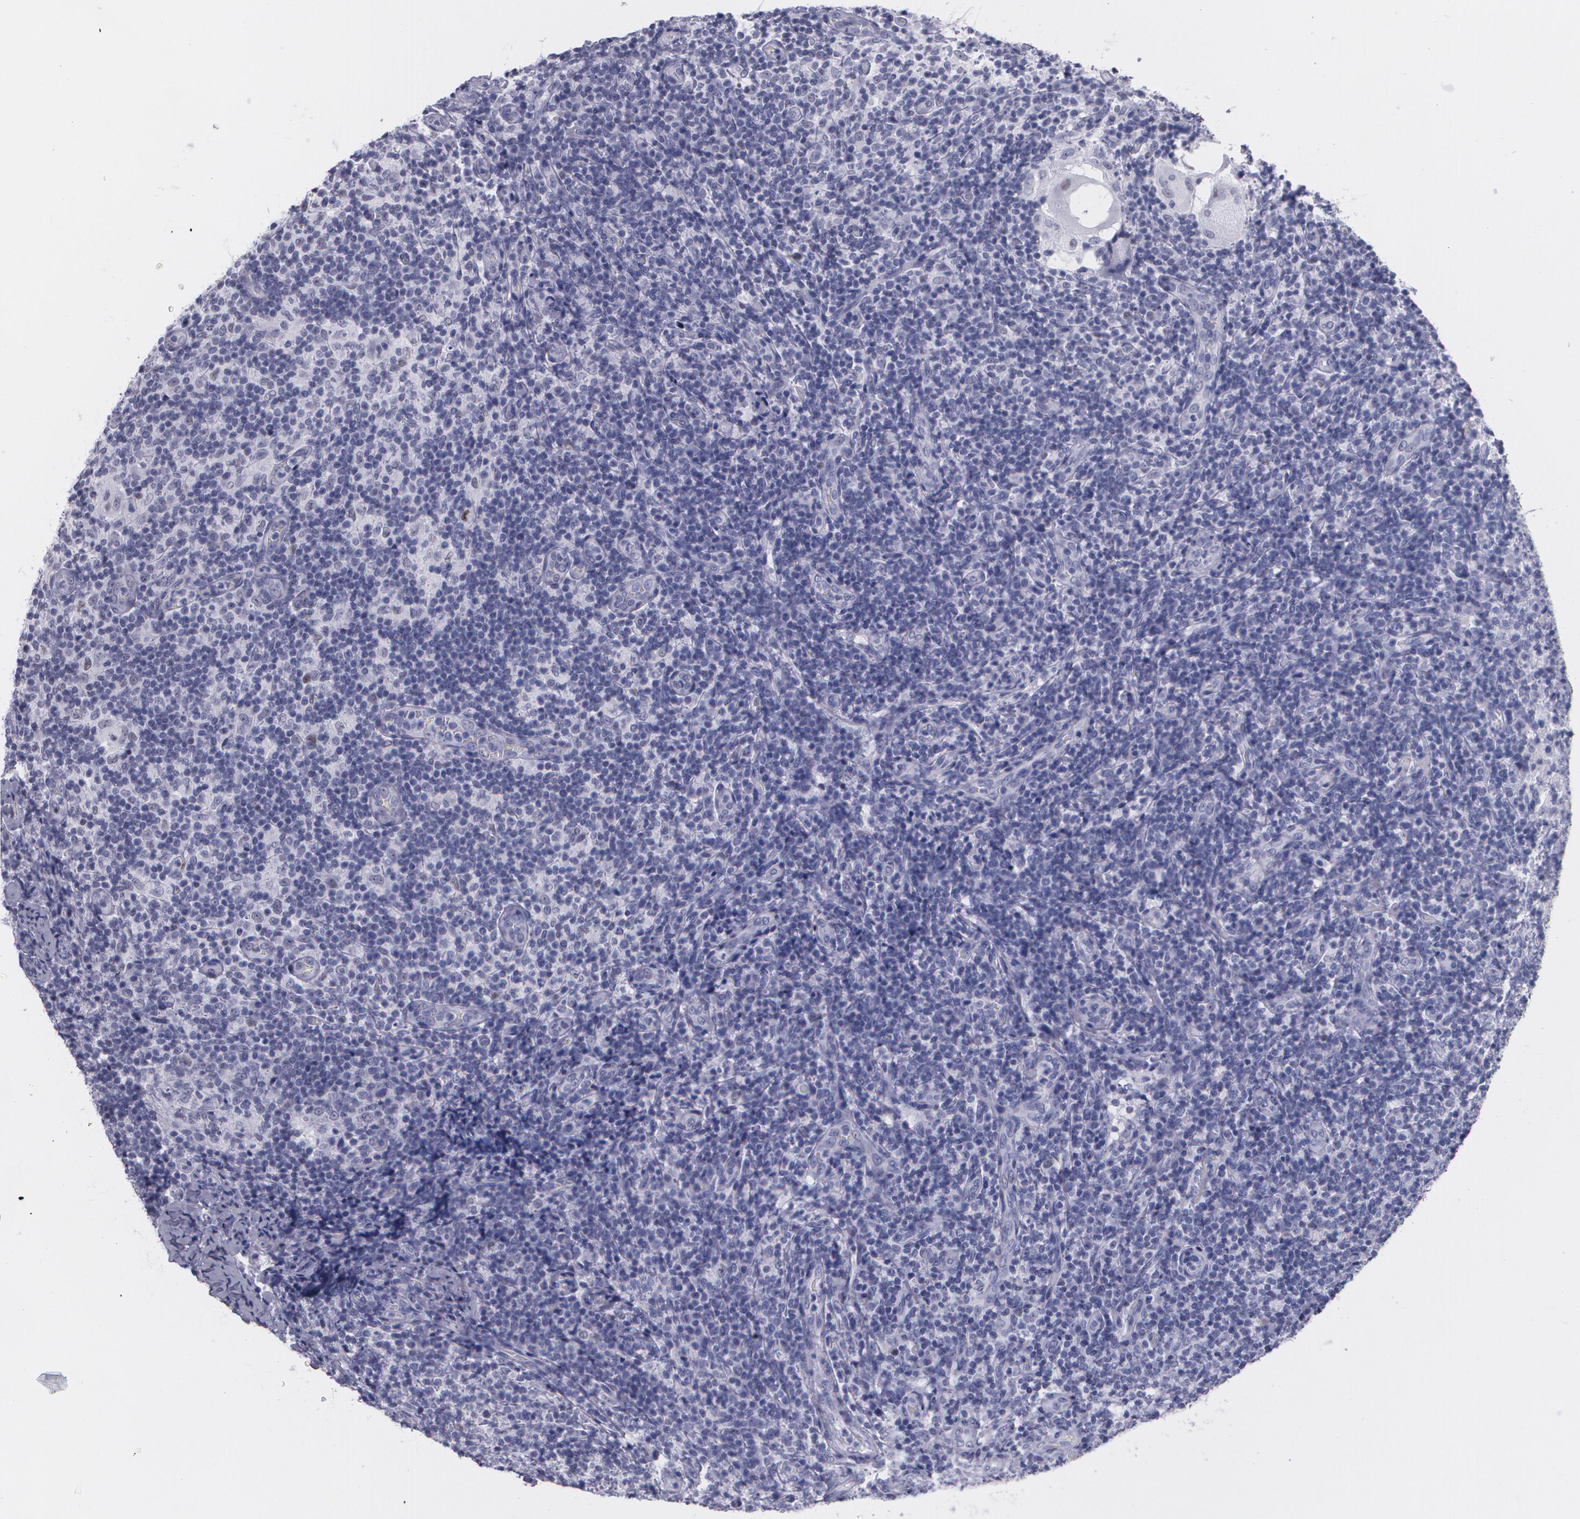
{"staining": {"intensity": "negative", "quantity": "none", "location": "none"}, "tissue": "lymph node", "cell_type": "Non-germinal center cells", "image_type": "normal", "snomed": [{"axis": "morphology", "description": "Normal tissue, NOS"}, {"axis": "morphology", "description": "Inflammation, NOS"}, {"axis": "topography", "description": "Lymph node"}], "caption": "A high-resolution micrograph shows immunohistochemistry (IHC) staining of normal lymph node, which displays no significant expression in non-germinal center cells. (Stains: DAB (3,3'-diaminobenzidine) immunohistochemistry (IHC) with hematoxylin counter stain, Microscopy: brightfield microscopy at high magnification).", "gene": "TP53", "patient": {"sex": "male", "age": 46}}